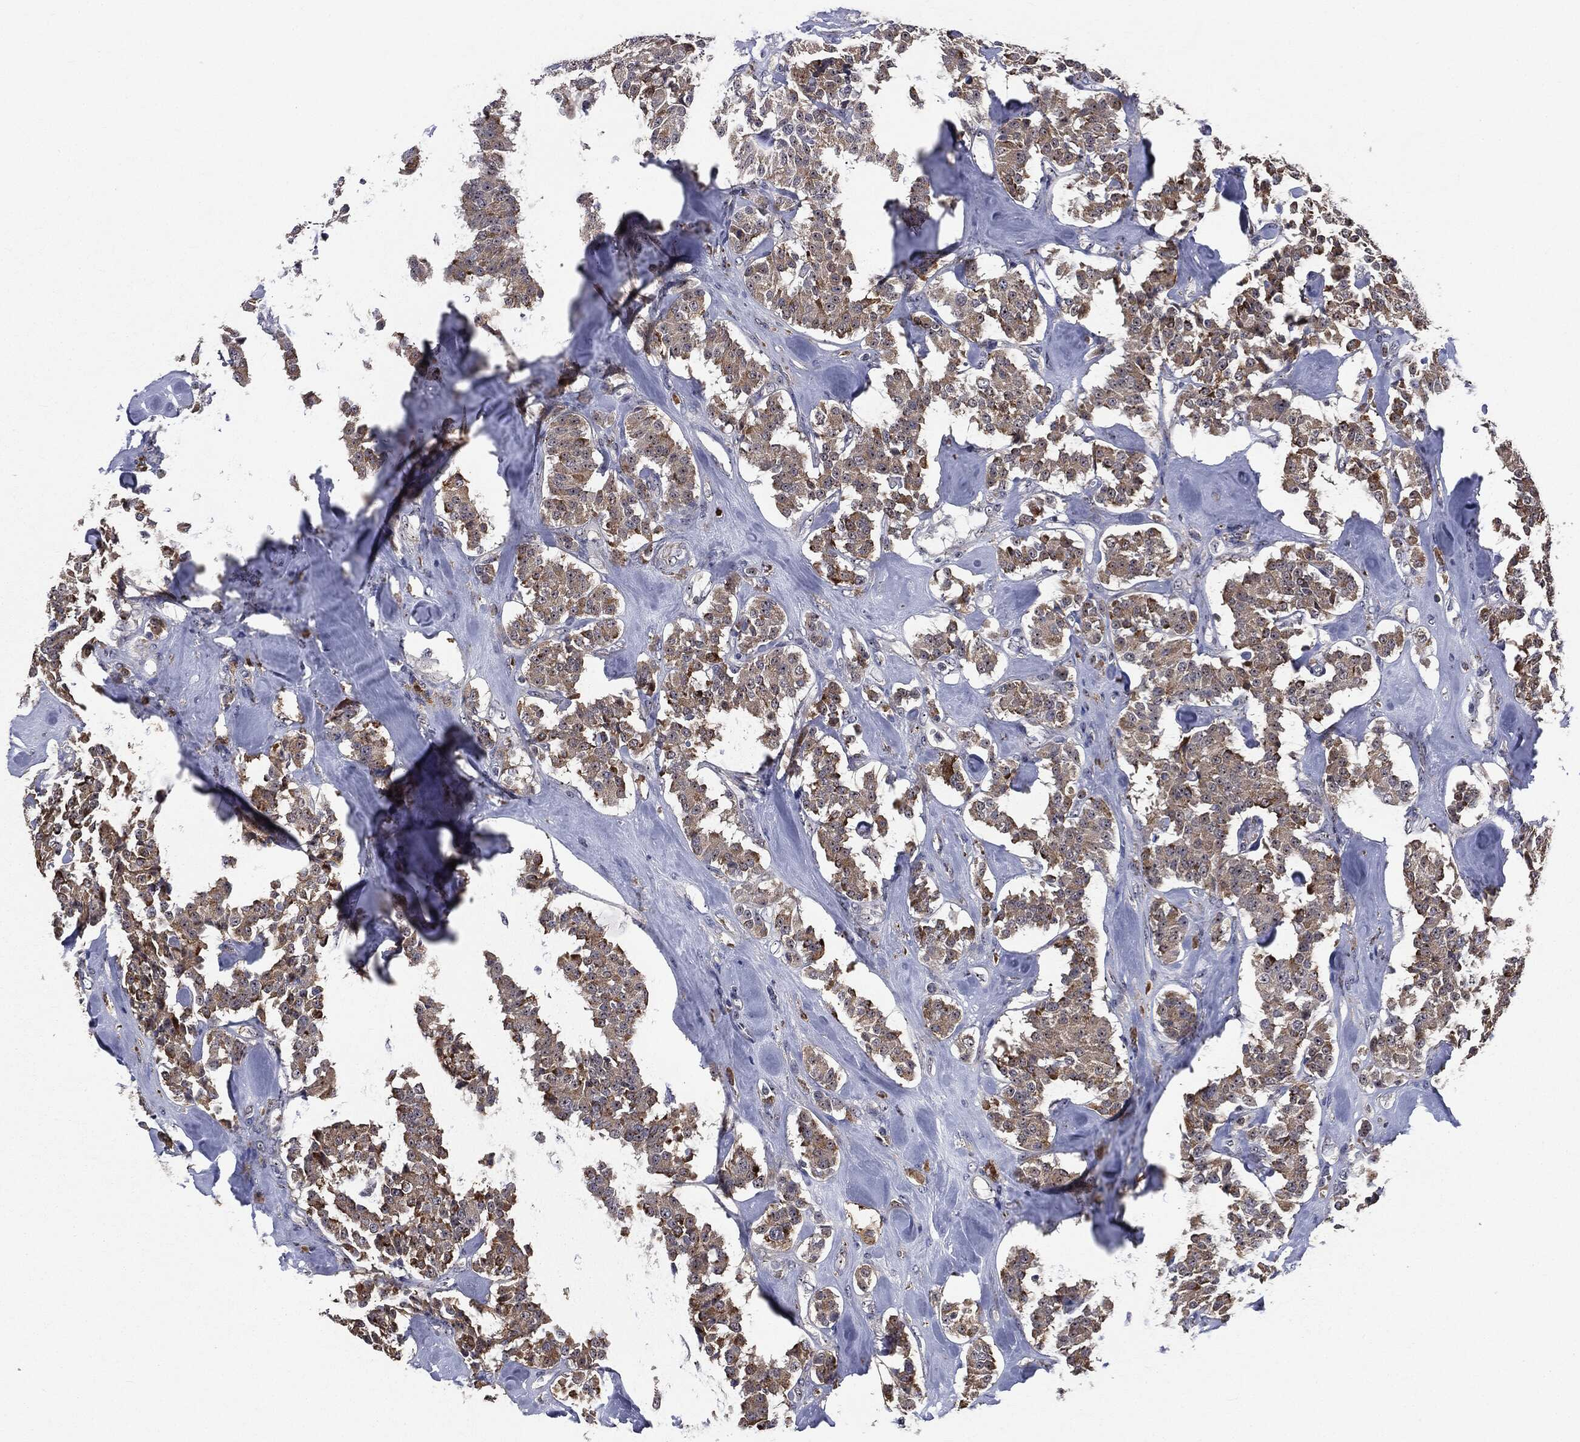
{"staining": {"intensity": "weak", "quantity": ">75%", "location": "cytoplasmic/membranous"}, "tissue": "carcinoid", "cell_type": "Tumor cells", "image_type": "cancer", "snomed": [{"axis": "morphology", "description": "Carcinoid, malignant, NOS"}, {"axis": "topography", "description": "Pancreas"}], "caption": "Immunohistochemistry of carcinoid exhibits low levels of weak cytoplasmic/membranous positivity in approximately >75% of tumor cells.", "gene": "TRMT1L", "patient": {"sex": "male", "age": 41}}